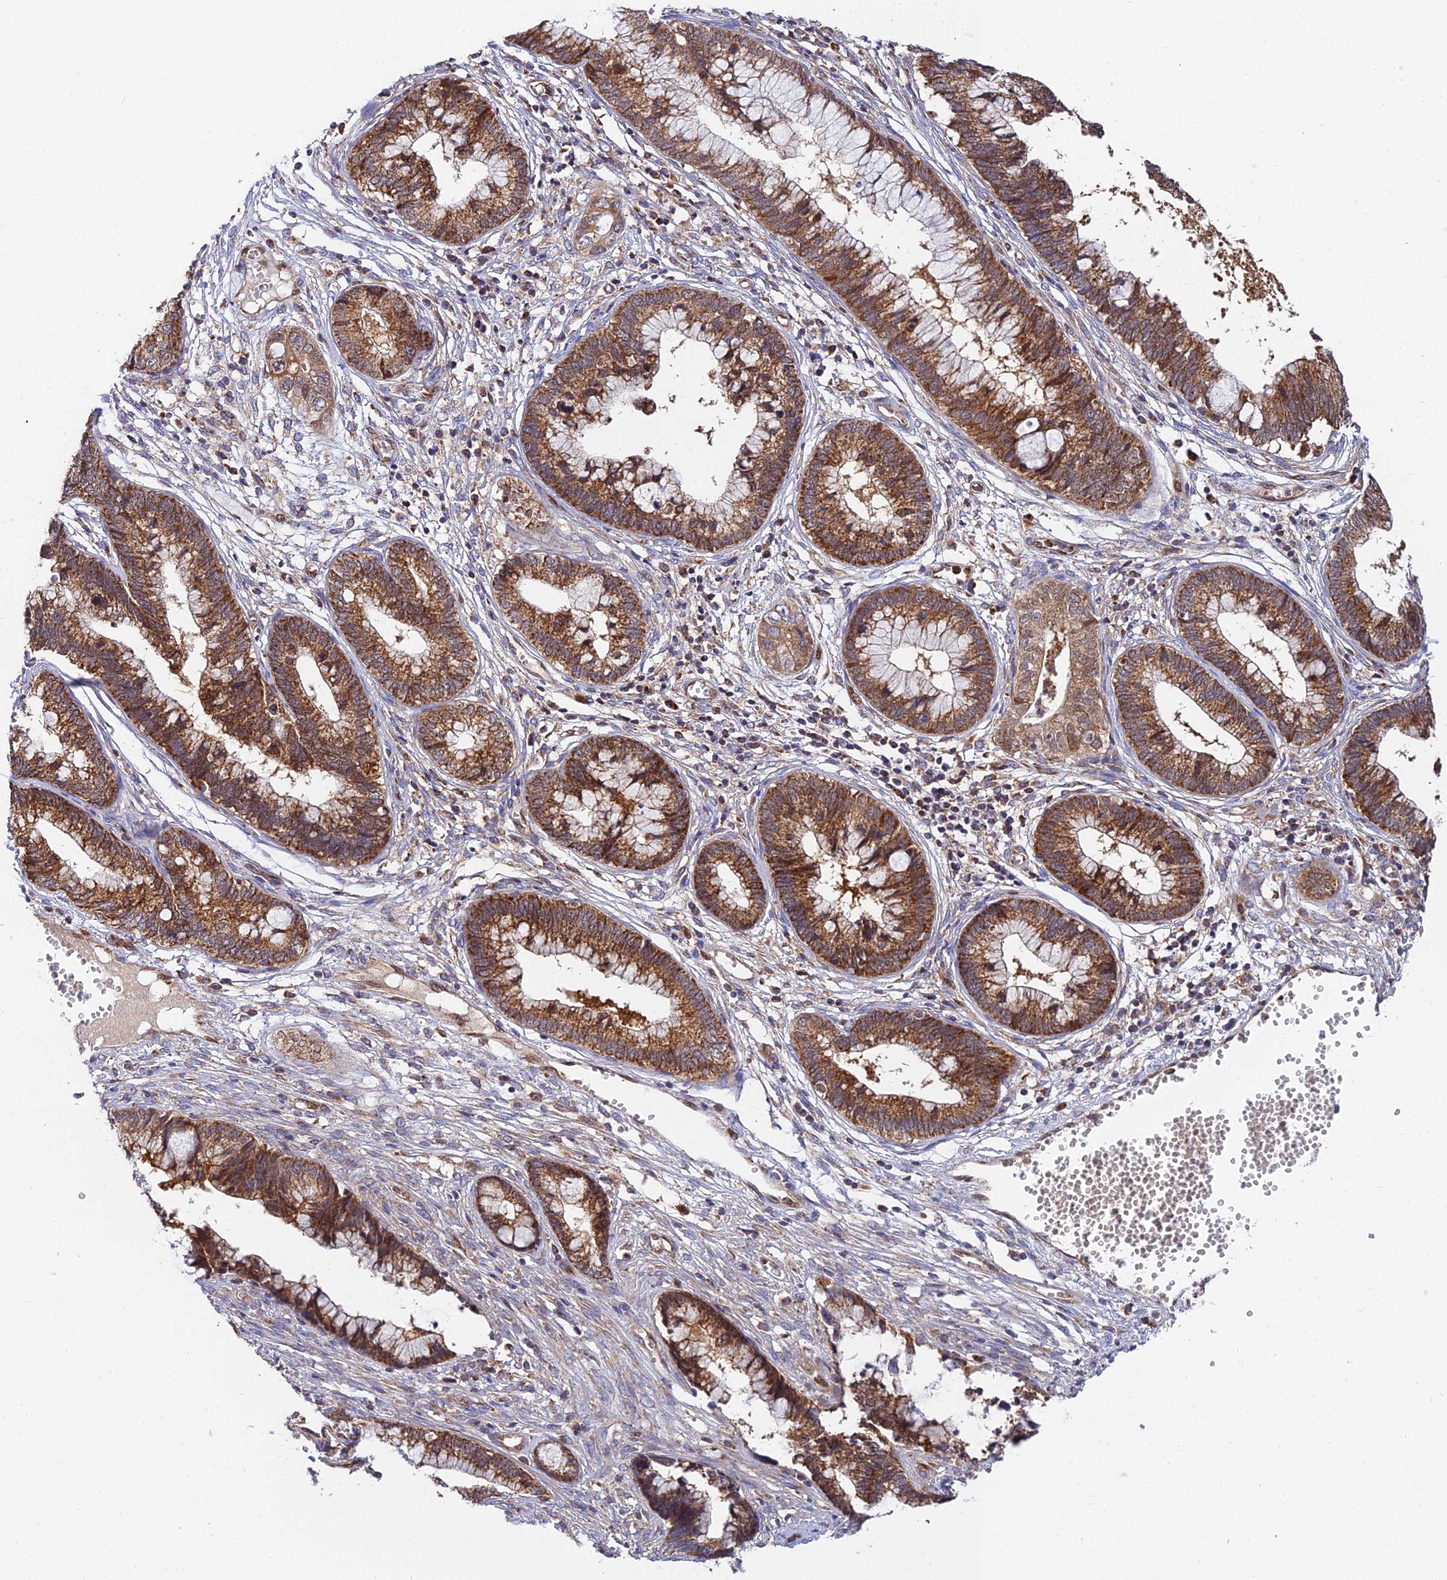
{"staining": {"intensity": "moderate", "quantity": ">75%", "location": "cytoplasmic/membranous"}, "tissue": "cervical cancer", "cell_type": "Tumor cells", "image_type": "cancer", "snomed": [{"axis": "morphology", "description": "Adenocarcinoma, NOS"}, {"axis": "topography", "description": "Cervix"}], "caption": "Adenocarcinoma (cervical) stained with DAB immunohistochemistry (IHC) exhibits medium levels of moderate cytoplasmic/membranous positivity in approximately >75% of tumor cells.", "gene": "PODNL1", "patient": {"sex": "female", "age": 44}}